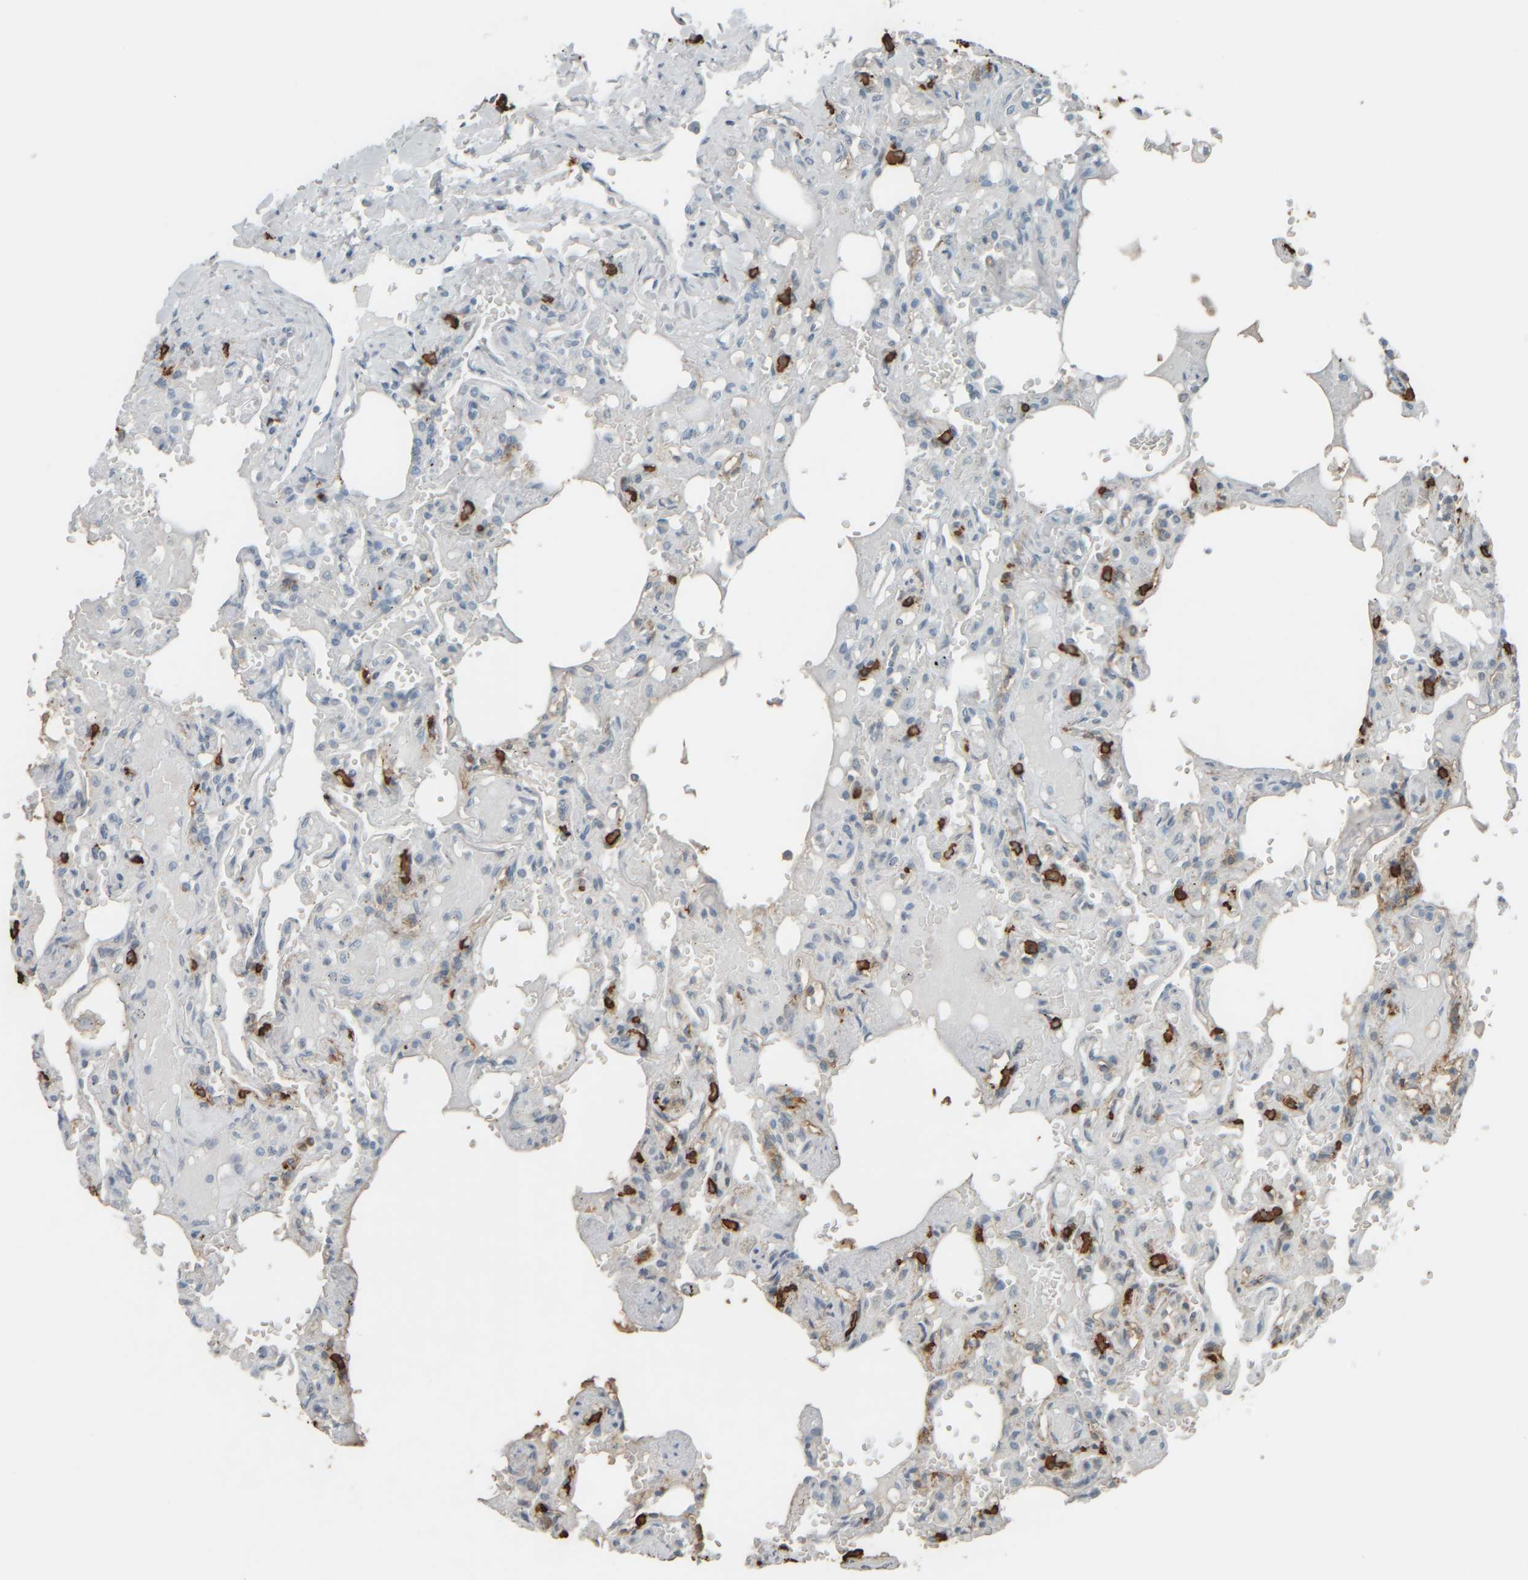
{"staining": {"intensity": "negative", "quantity": "none", "location": "none"}, "tissue": "lung", "cell_type": "Alveolar cells", "image_type": "normal", "snomed": [{"axis": "morphology", "description": "Normal tissue, NOS"}, {"axis": "topography", "description": "Lung"}], "caption": "Immunohistochemistry photomicrograph of unremarkable lung: human lung stained with DAB (3,3'-diaminobenzidine) demonstrates no significant protein staining in alveolar cells. The staining is performed using DAB (3,3'-diaminobenzidine) brown chromogen with nuclei counter-stained in using hematoxylin.", "gene": "TPSAB1", "patient": {"sex": "male", "age": 21}}